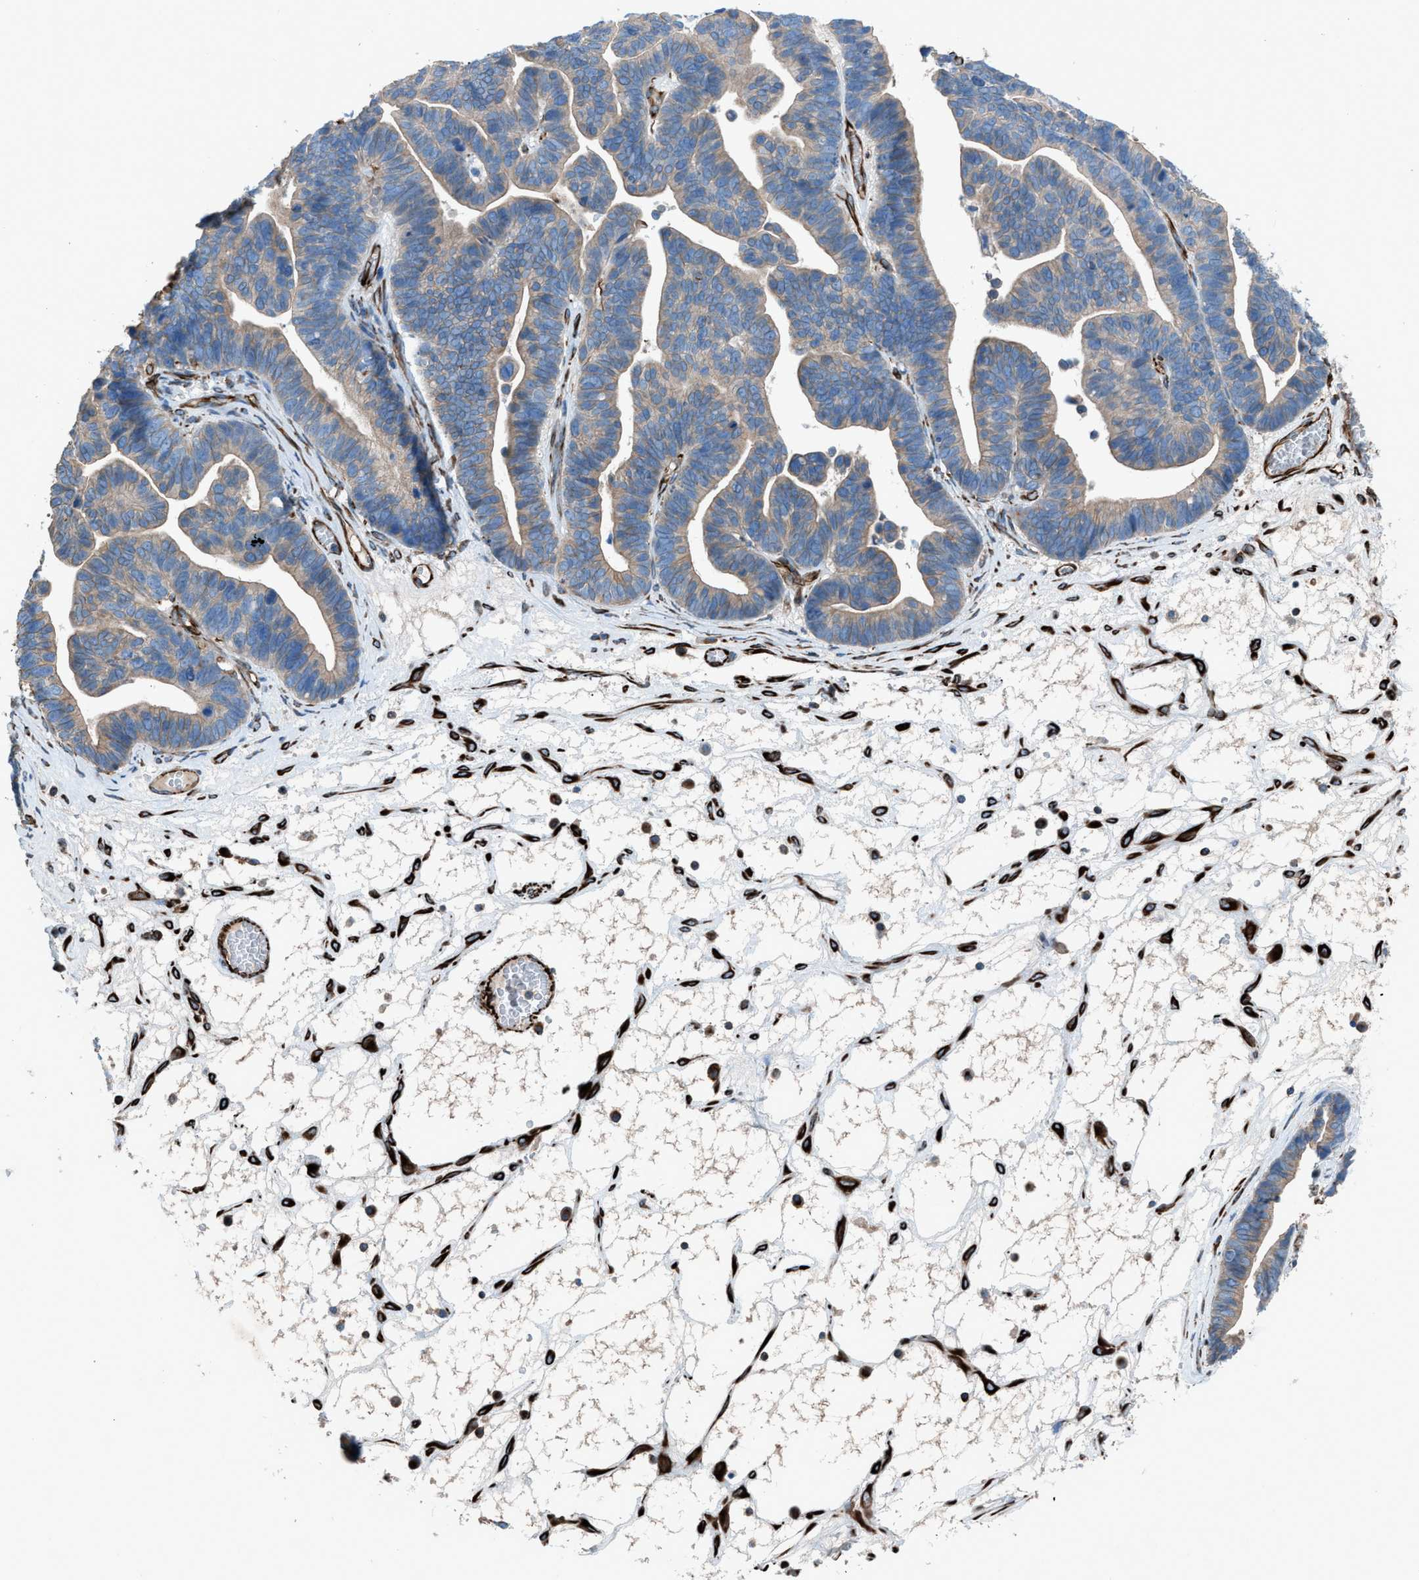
{"staining": {"intensity": "weak", "quantity": ">75%", "location": "cytoplasmic/membranous"}, "tissue": "ovarian cancer", "cell_type": "Tumor cells", "image_type": "cancer", "snomed": [{"axis": "morphology", "description": "Cystadenocarcinoma, serous, NOS"}, {"axis": "topography", "description": "Ovary"}], "caption": "Immunohistochemical staining of ovarian serous cystadenocarcinoma reveals weak cytoplasmic/membranous protein staining in approximately >75% of tumor cells. The protein of interest is stained brown, and the nuclei are stained in blue (DAB IHC with brightfield microscopy, high magnification).", "gene": "CABP7", "patient": {"sex": "female", "age": 56}}